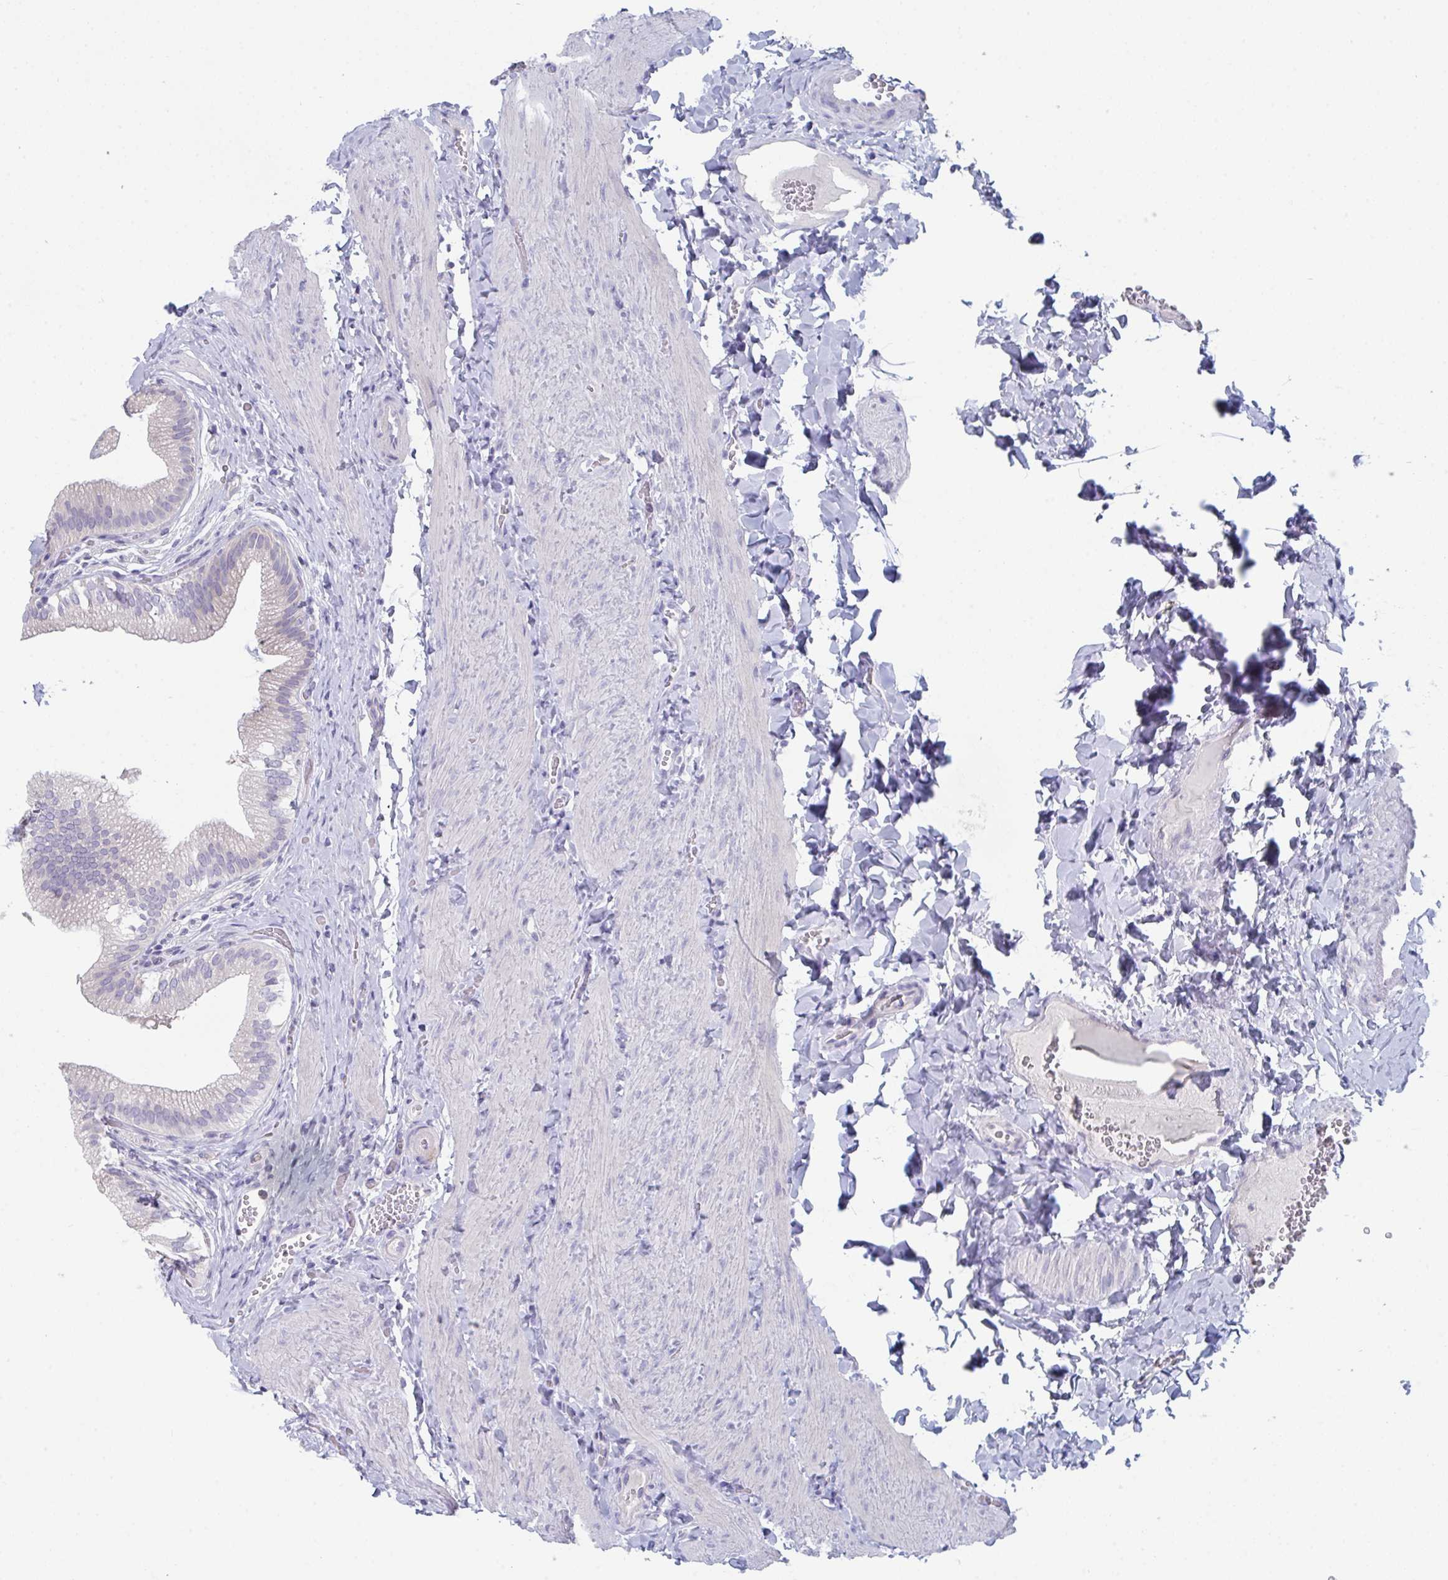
{"staining": {"intensity": "negative", "quantity": "none", "location": "none"}, "tissue": "gallbladder", "cell_type": "Glandular cells", "image_type": "normal", "snomed": [{"axis": "morphology", "description": "Normal tissue, NOS"}, {"axis": "topography", "description": "Gallbladder"}, {"axis": "topography", "description": "Peripheral nerve tissue"}], "caption": "IHC micrograph of unremarkable gallbladder stained for a protein (brown), which reveals no expression in glandular cells. (Immunohistochemistry (ihc), brightfield microscopy, high magnification).", "gene": "PTPRD", "patient": {"sex": "male", "age": 17}}